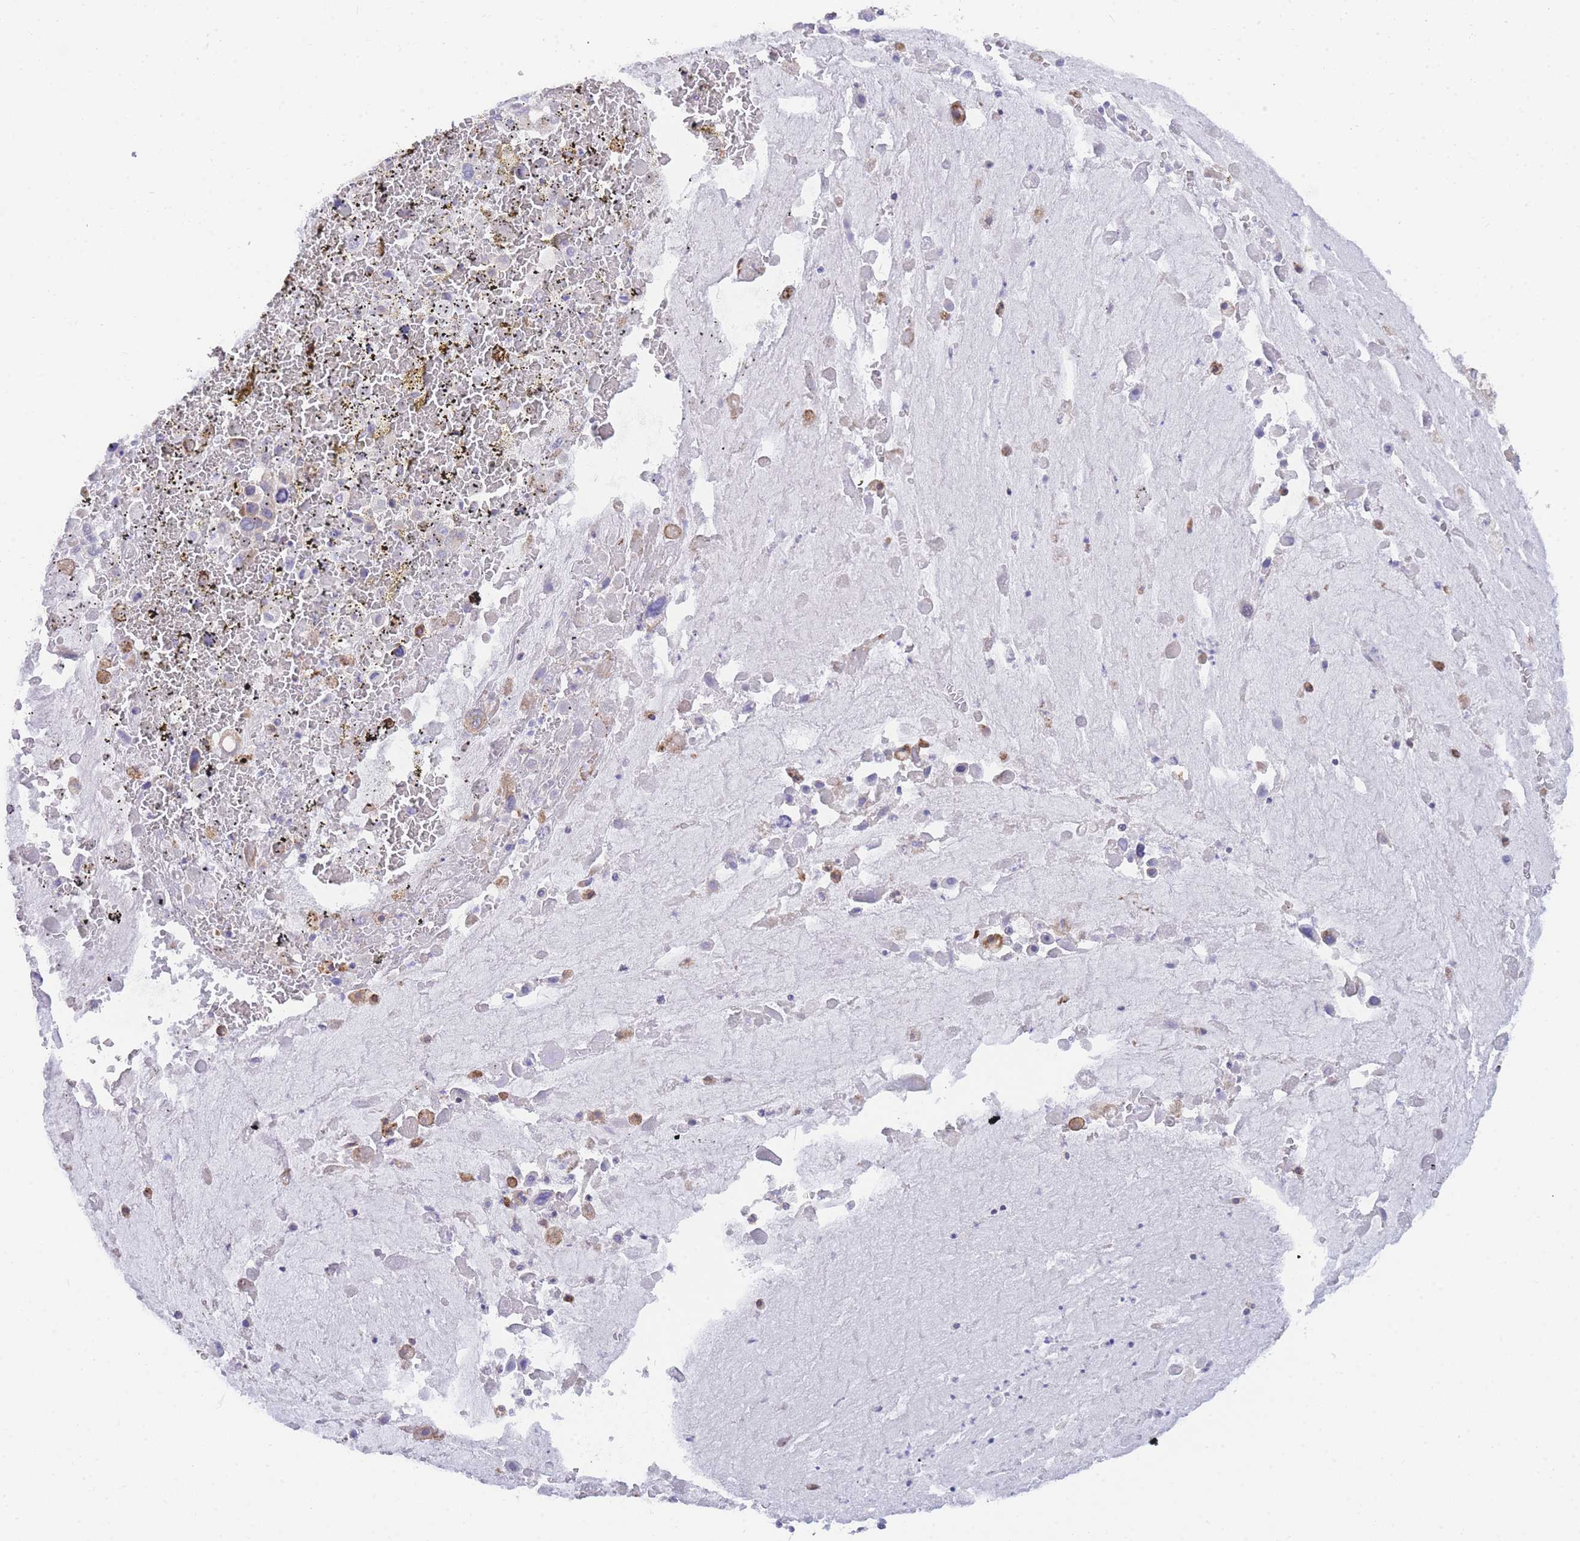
{"staining": {"intensity": "negative", "quantity": "none", "location": "none"}, "tissue": "lung cancer", "cell_type": "Tumor cells", "image_type": "cancer", "snomed": [{"axis": "morphology", "description": "Squamous cell carcinoma, NOS"}, {"axis": "topography", "description": "Lung"}], "caption": "The image displays no significant staining in tumor cells of lung cancer (squamous cell carcinoma). The staining was performed using DAB (3,3'-diaminobenzidine) to visualize the protein expression in brown, while the nuclei were stained in blue with hematoxylin (Magnification: 20x).", "gene": "ZNF510", "patient": {"sex": "male", "age": 65}}